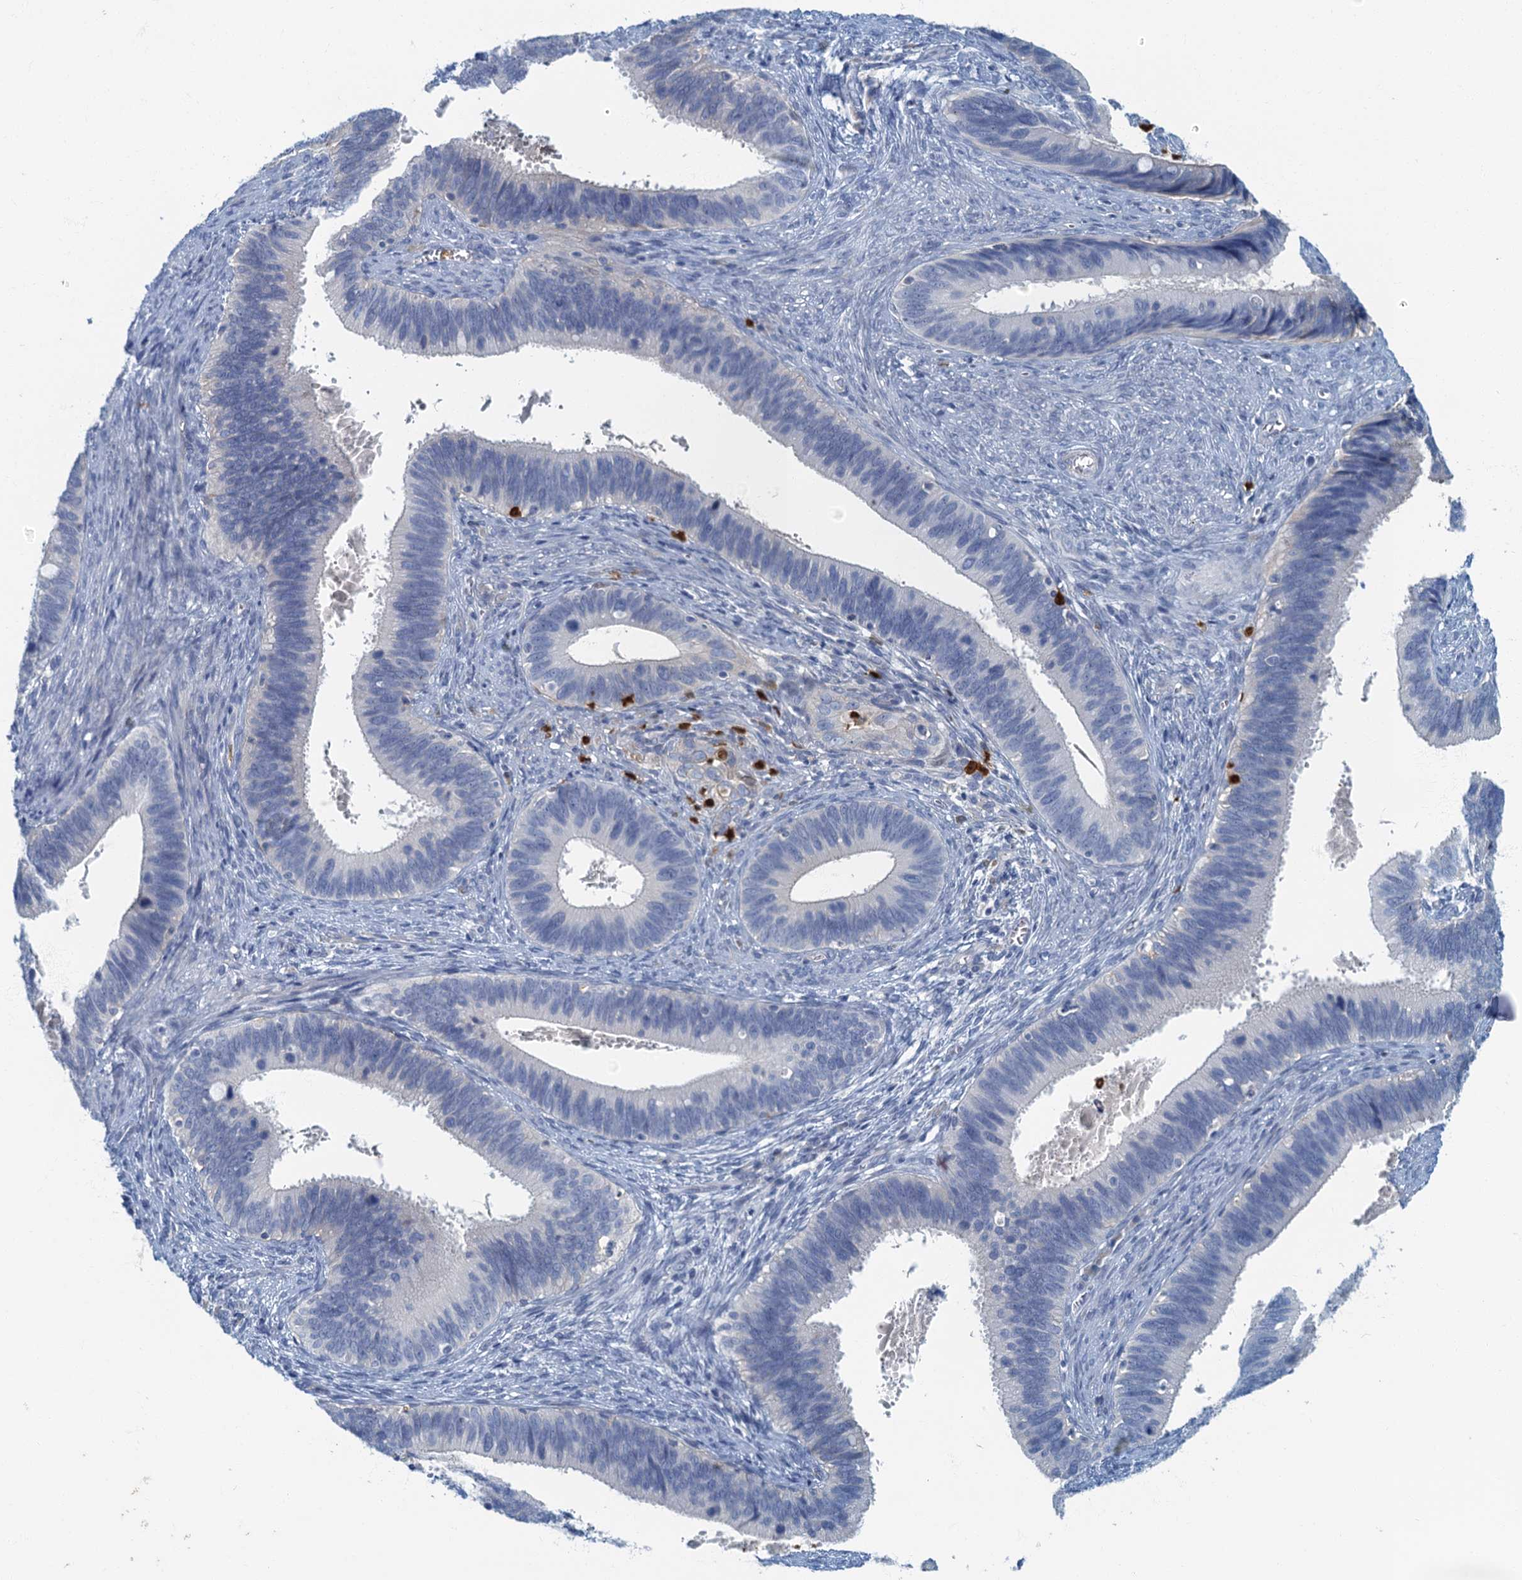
{"staining": {"intensity": "negative", "quantity": "none", "location": "none"}, "tissue": "cervical cancer", "cell_type": "Tumor cells", "image_type": "cancer", "snomed": [{"axis": "morphology", "description": "Adenocarcinoma, NOS"}, {"axis": "topography", "description": "Cervix"}], "caption": "Adenocarcinoma (cervical) stained for a protein using immunohistochemistry displays no staining tumor cells.", "gene": "ANKDD1A", "patient": {"sex": "female", "age": 42}}